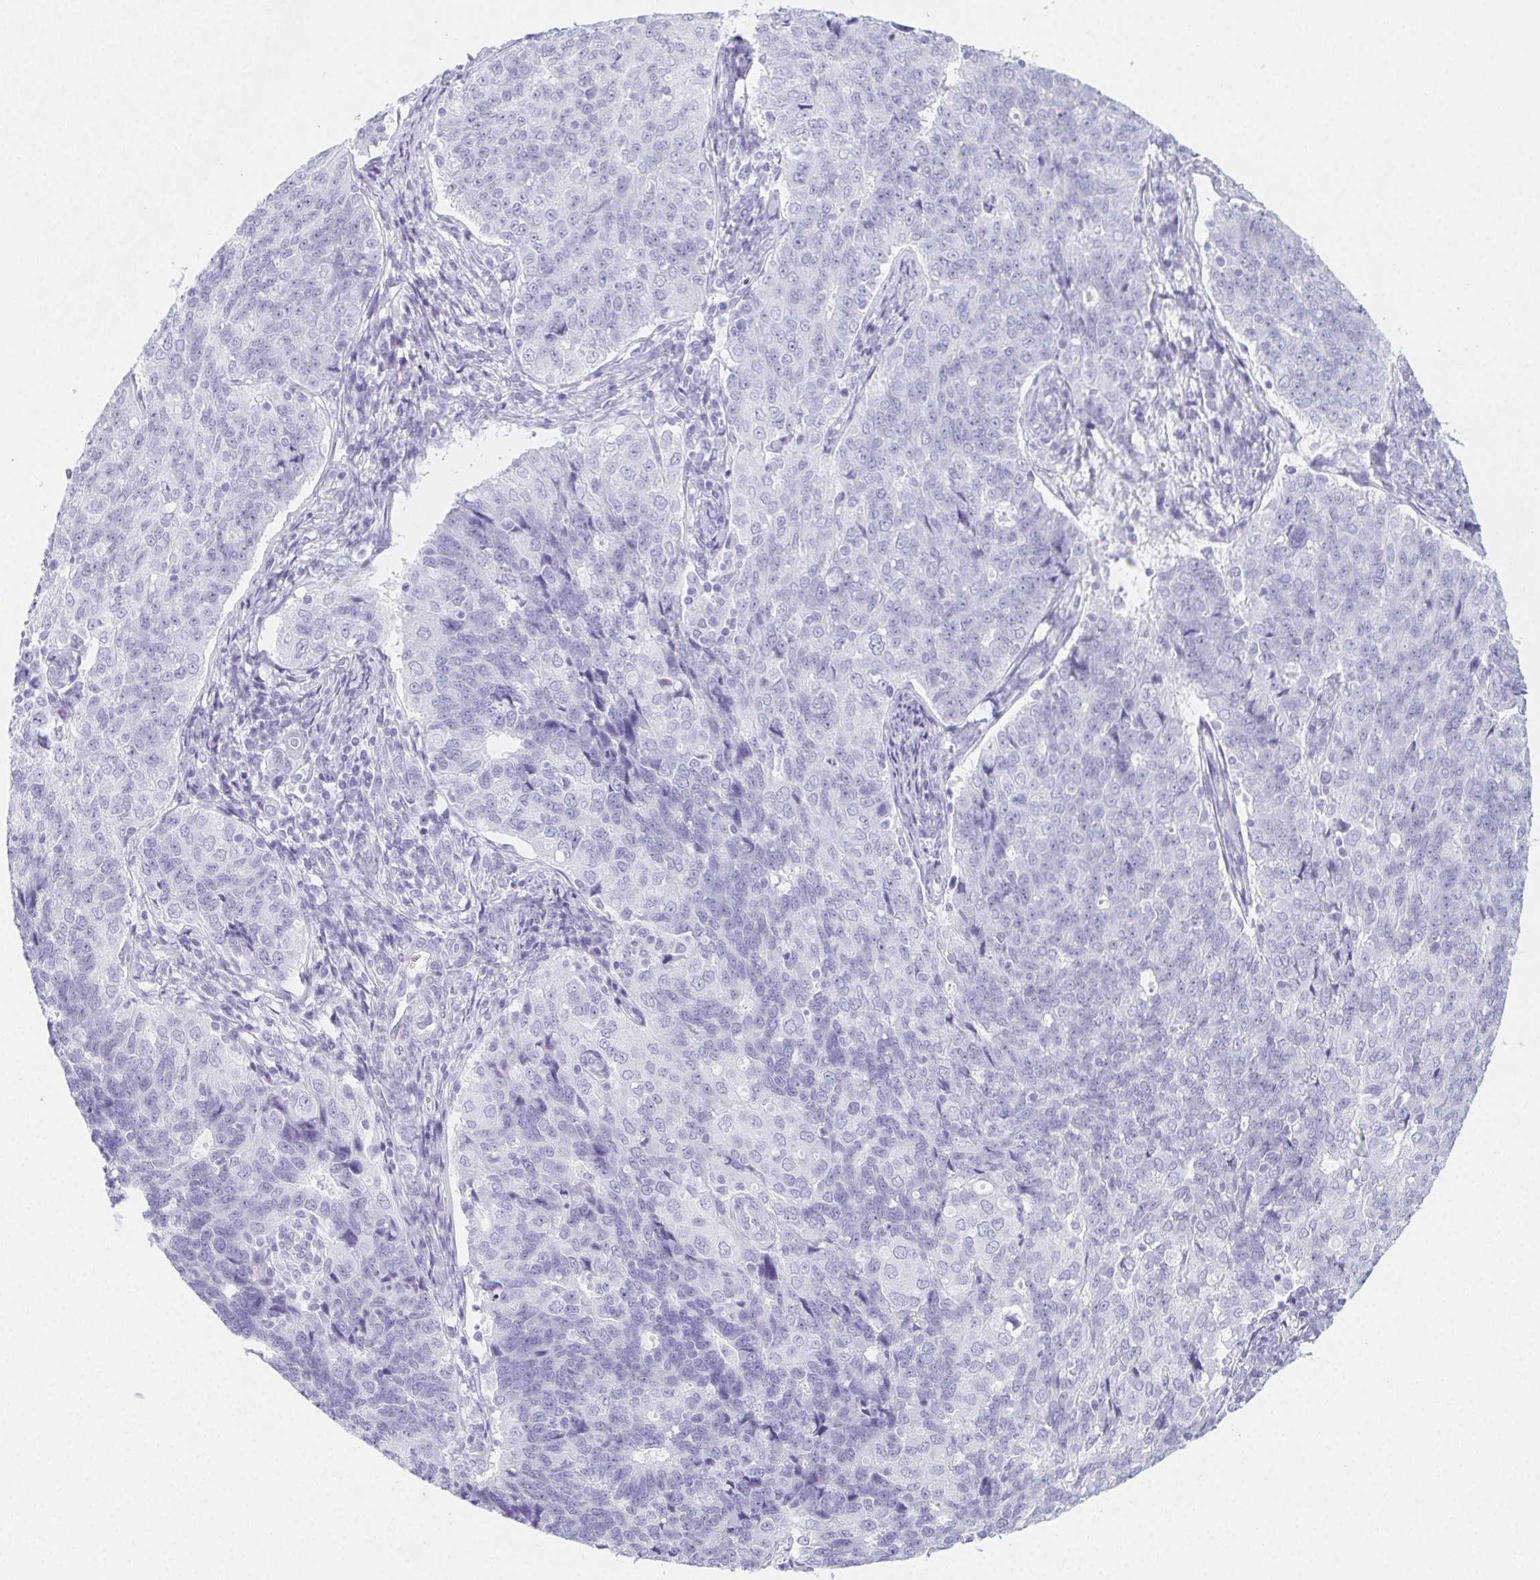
{"staining": {"intensity": "negative", "quantity": "none", "location": "none"}, "tissue": "endometrial cancer", "cell_type": "Tumor cells", "image_type": "cancer", "snomed": [{"axis": "morphology", "description": "Adenocarcinoma, NOS"}, {"axis": "topography", "description": "Endometrium"}], "caption": "IHC of adenocarcinoma (endometrial) shows no staining in tumor cells.", "gene": "HRC", "patient": {"sex": "female", "age": 43}}